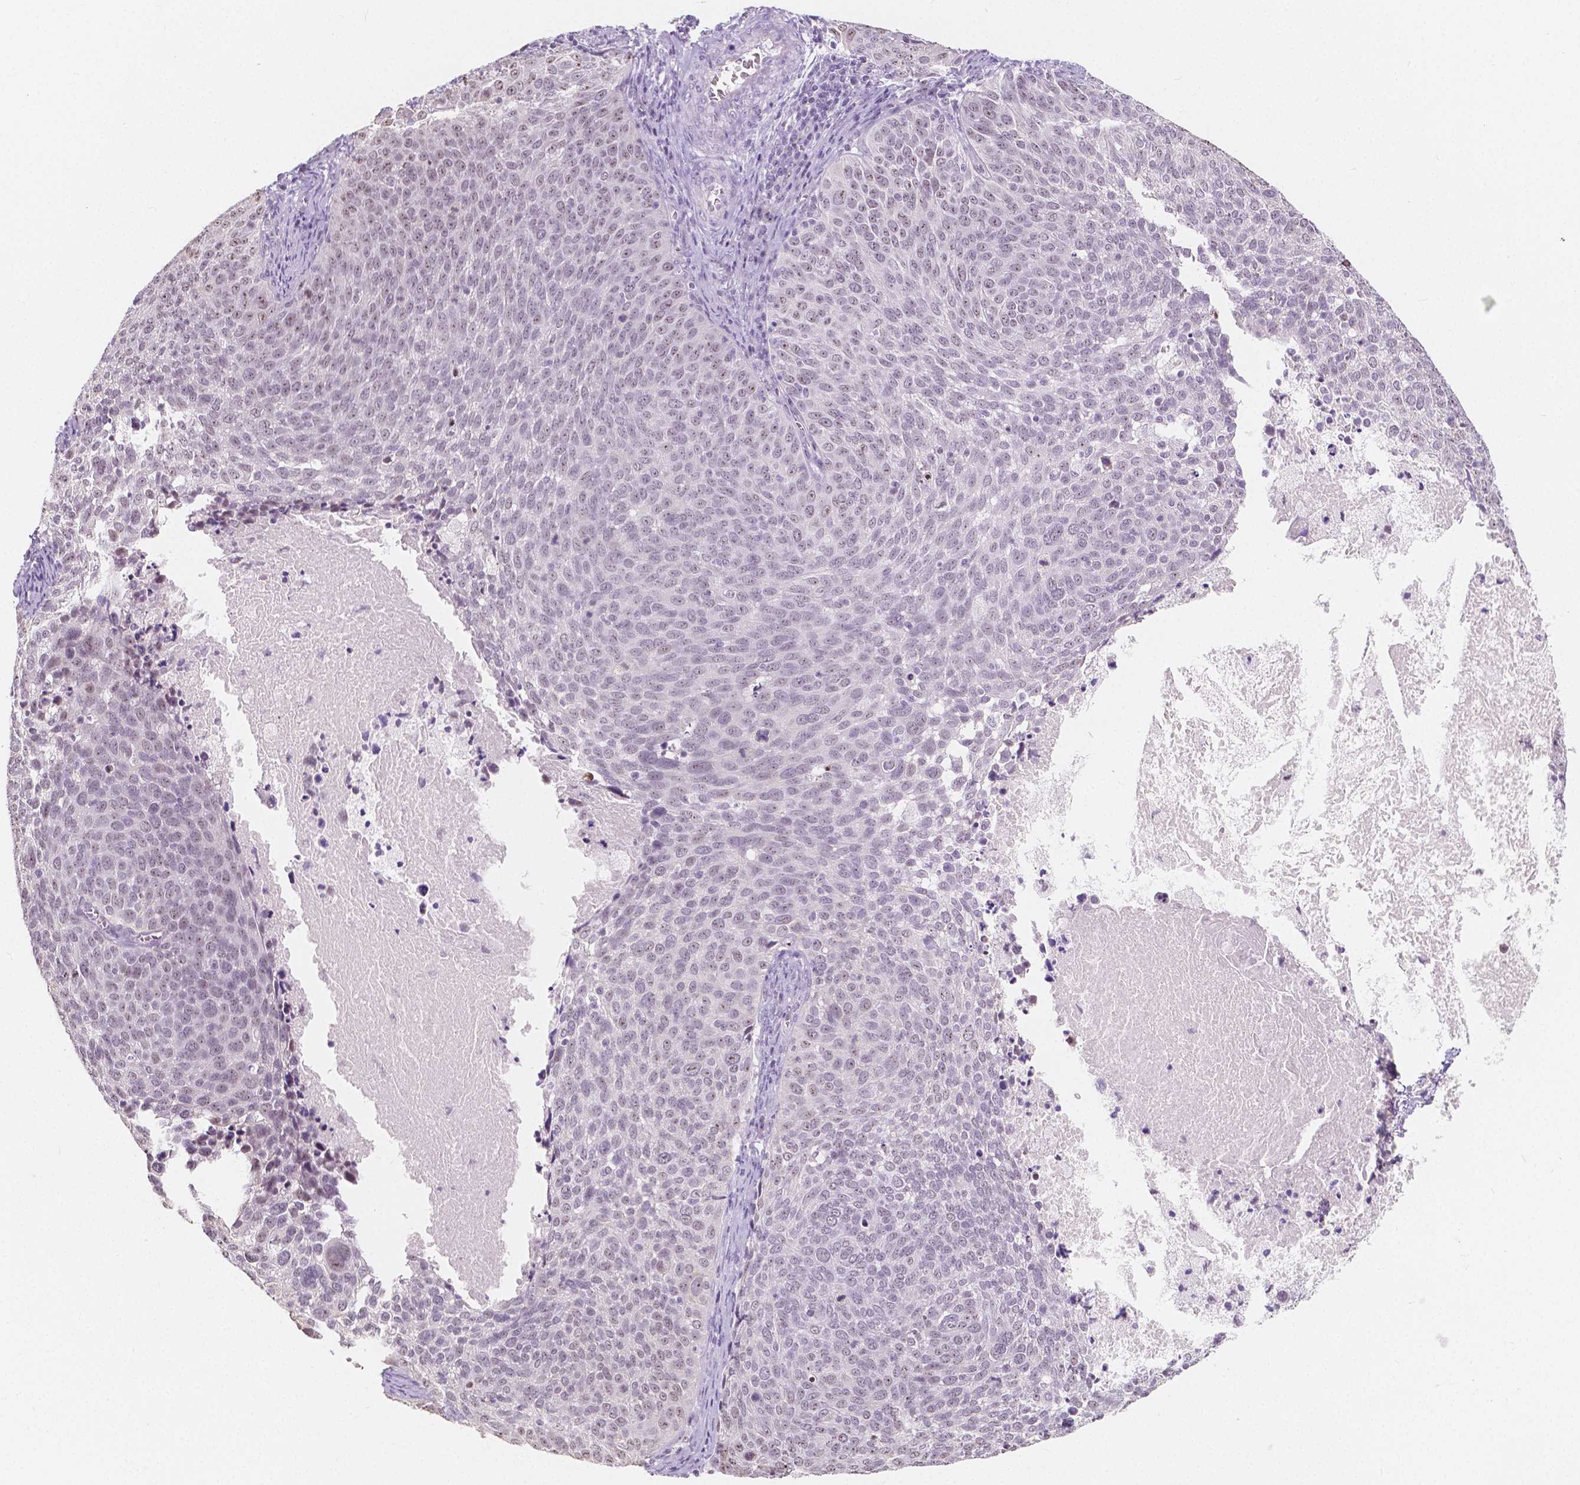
{"staining": {"intensity": "weak", "quantity": "<25%", "location": "nuclear"}, "tissue": "cervical cancer", "cell_type": "Tumor cells", "image_type": "cancer", "snomed": [{"axis": "morphology", "description": "Squamous cell carcinoma, NOS"}, {"axis": "topography", "description": "Cervix"}], "caption": "Tumor cells are negative for brown protein staining in cervical cancer (squamous cell carcinoma). Brightfield microscopy of IHC stained with DAB (brown) and hematoxylin (blue), captured at high magnification.", "gene": "NOLC1", "patient": {"sex": "female", "age": 39}}